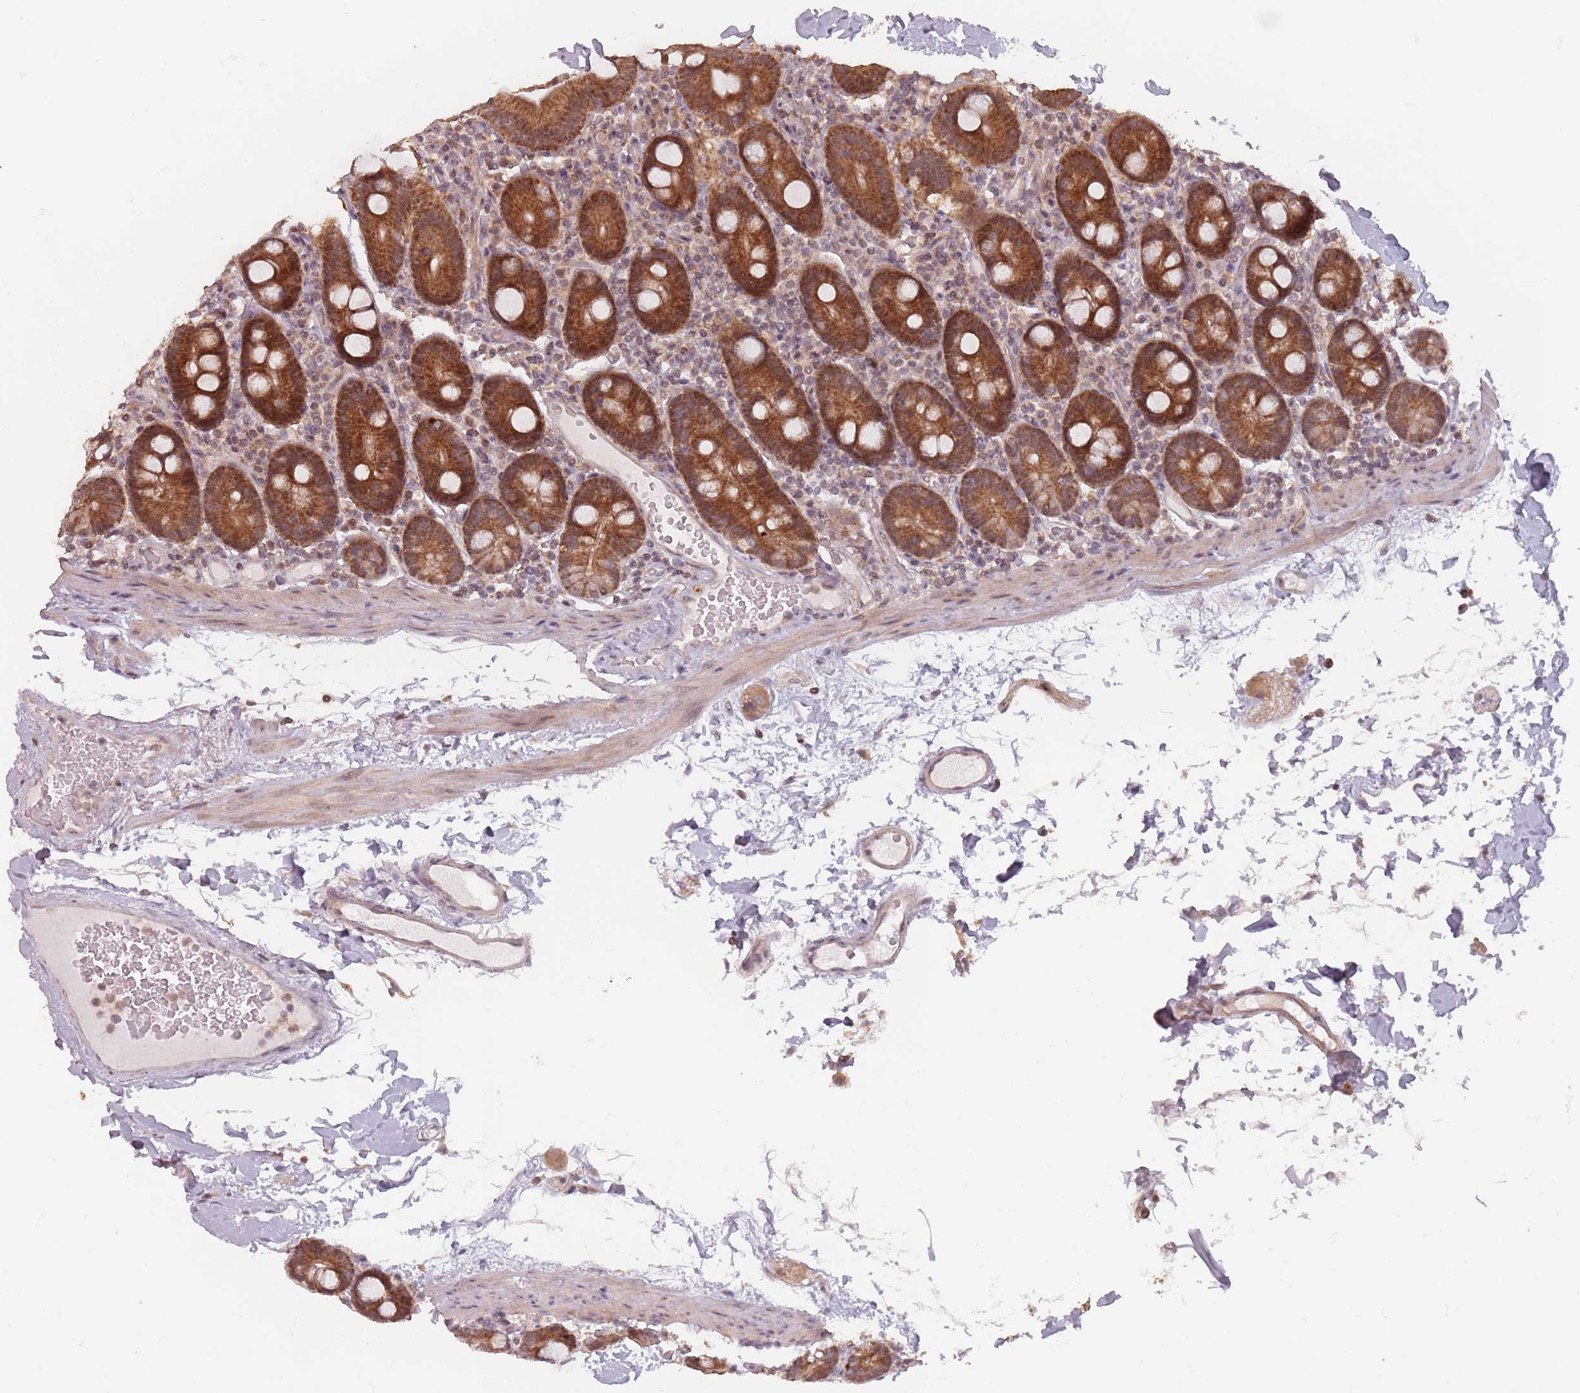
{"staining": {"intensity": "strong", "quantity": ">75%", "location": "cytoplasmic/membranous"}, "tissue": "duodenum", "cell_type": "Glandular cells", "image_type": "normal", "snomed": [{"axis": "morphology", "description": "Normal tissue, NOS"}, {"axis": "topography", "description": "Duodenum"}], "caption": "The histopathology image displays immunohistochemical staining of benign duodenum. There is strong cytoplasmic/membranous positivity is appreciated in about >75% of glandular cells. (Stains: DAB (3,3'-diaminobenzidine) in brown, nuclei in blue, Microscopy: brightfield microscopy at high magnification).", "gene": "VPS52", "patient": {"sex": "male", "age": 55}}